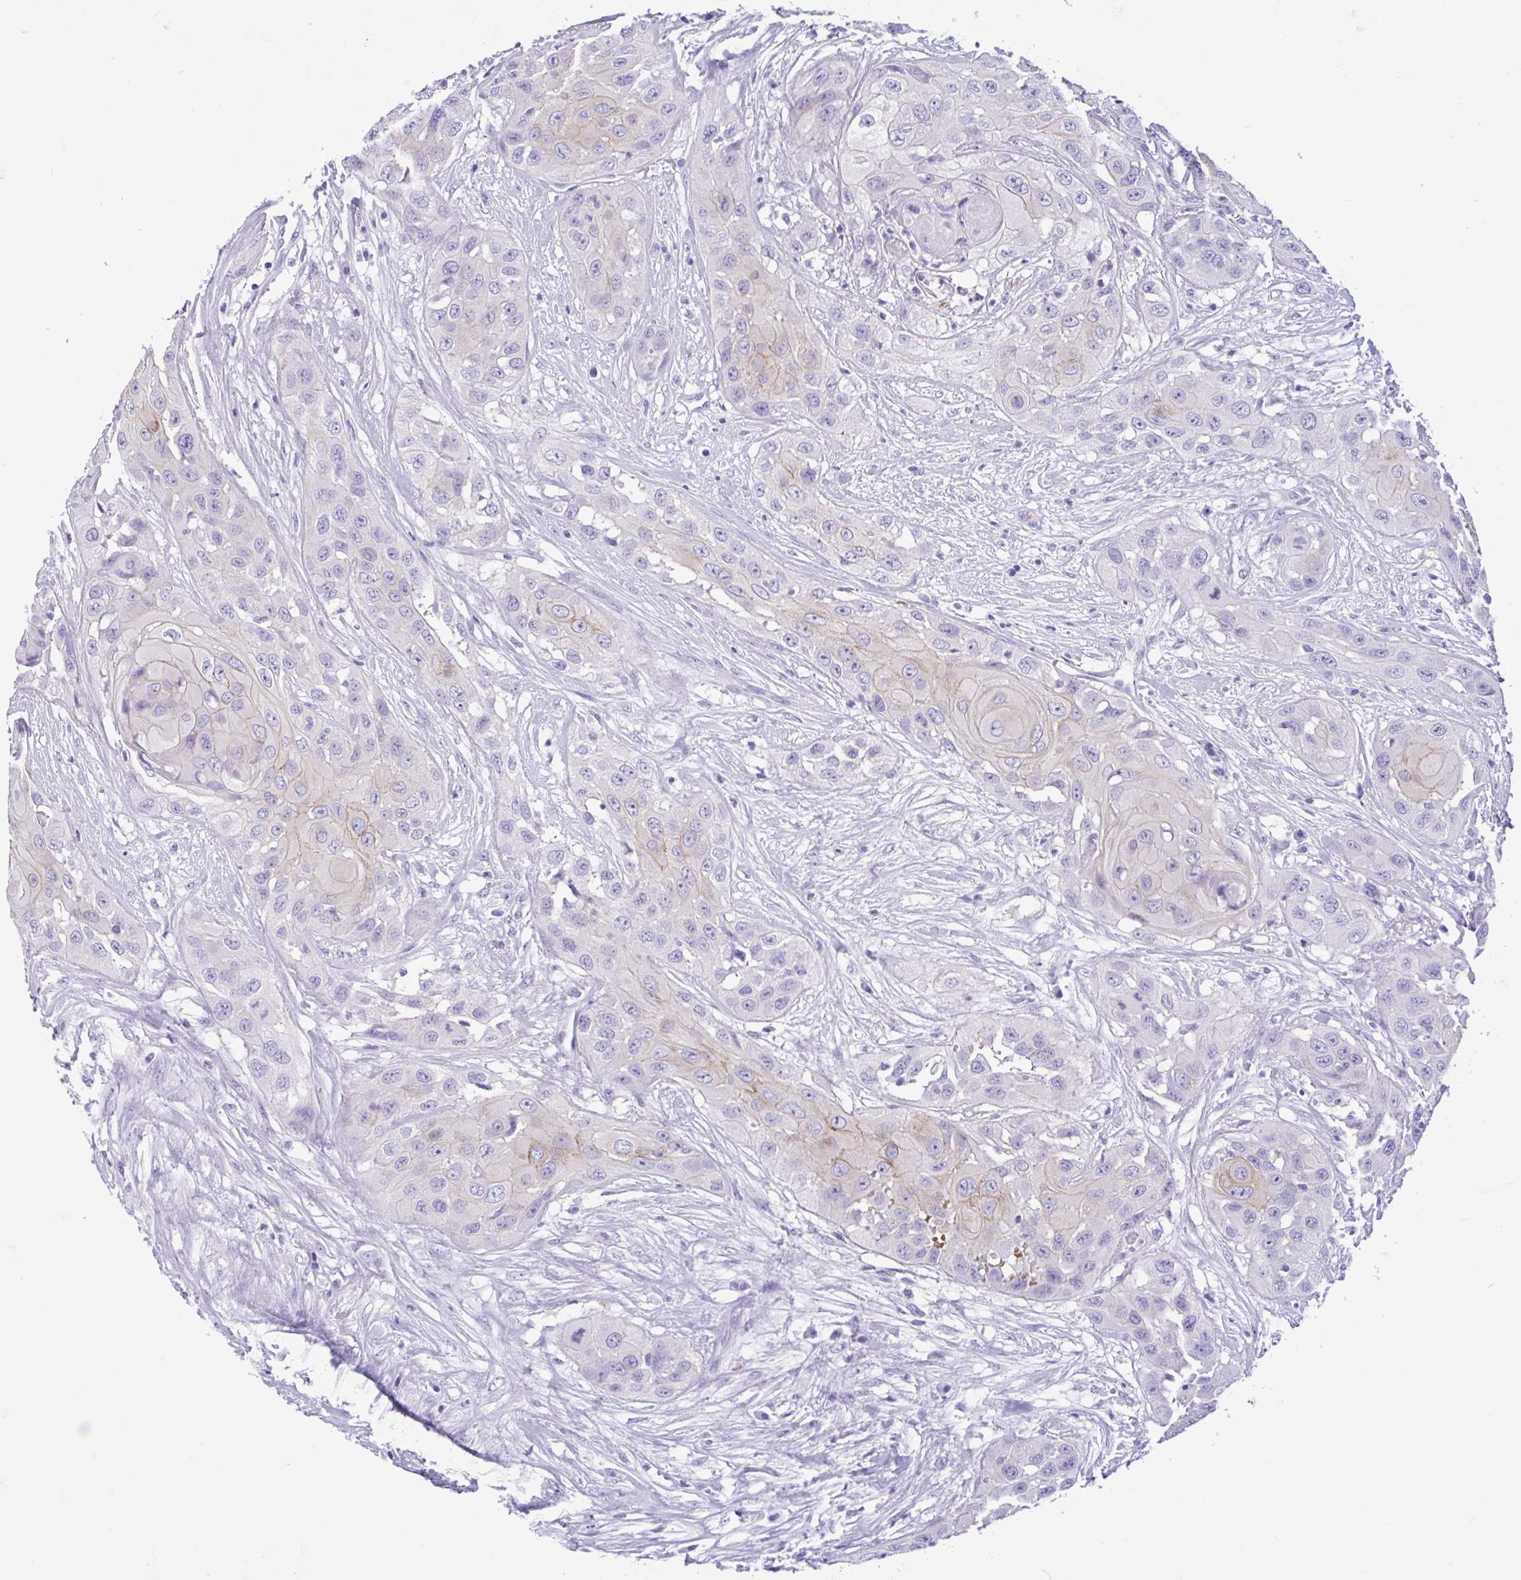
{"staining": {"intensity": "weak", "quantity": "<25%", "location": "cytoplasmic/membranous"}, "tissue": "head and neck cancer", "cell_type": "Tumor cells", "image_type": "cancer", "snomed": [{"axis": "morphology", "description": "Squamous cell carcinoma, NOS"}, {"axis": "topography", "description": "Head-Neck"}], "caption": "This is an immunohistochemistry (IHC) photomicrograph of head and neck cancer (squamous cell carcinoma). There is no staining in tumor cells.", "gene": "TMEM79", "patient": {"sex": "male", "age": 83}}